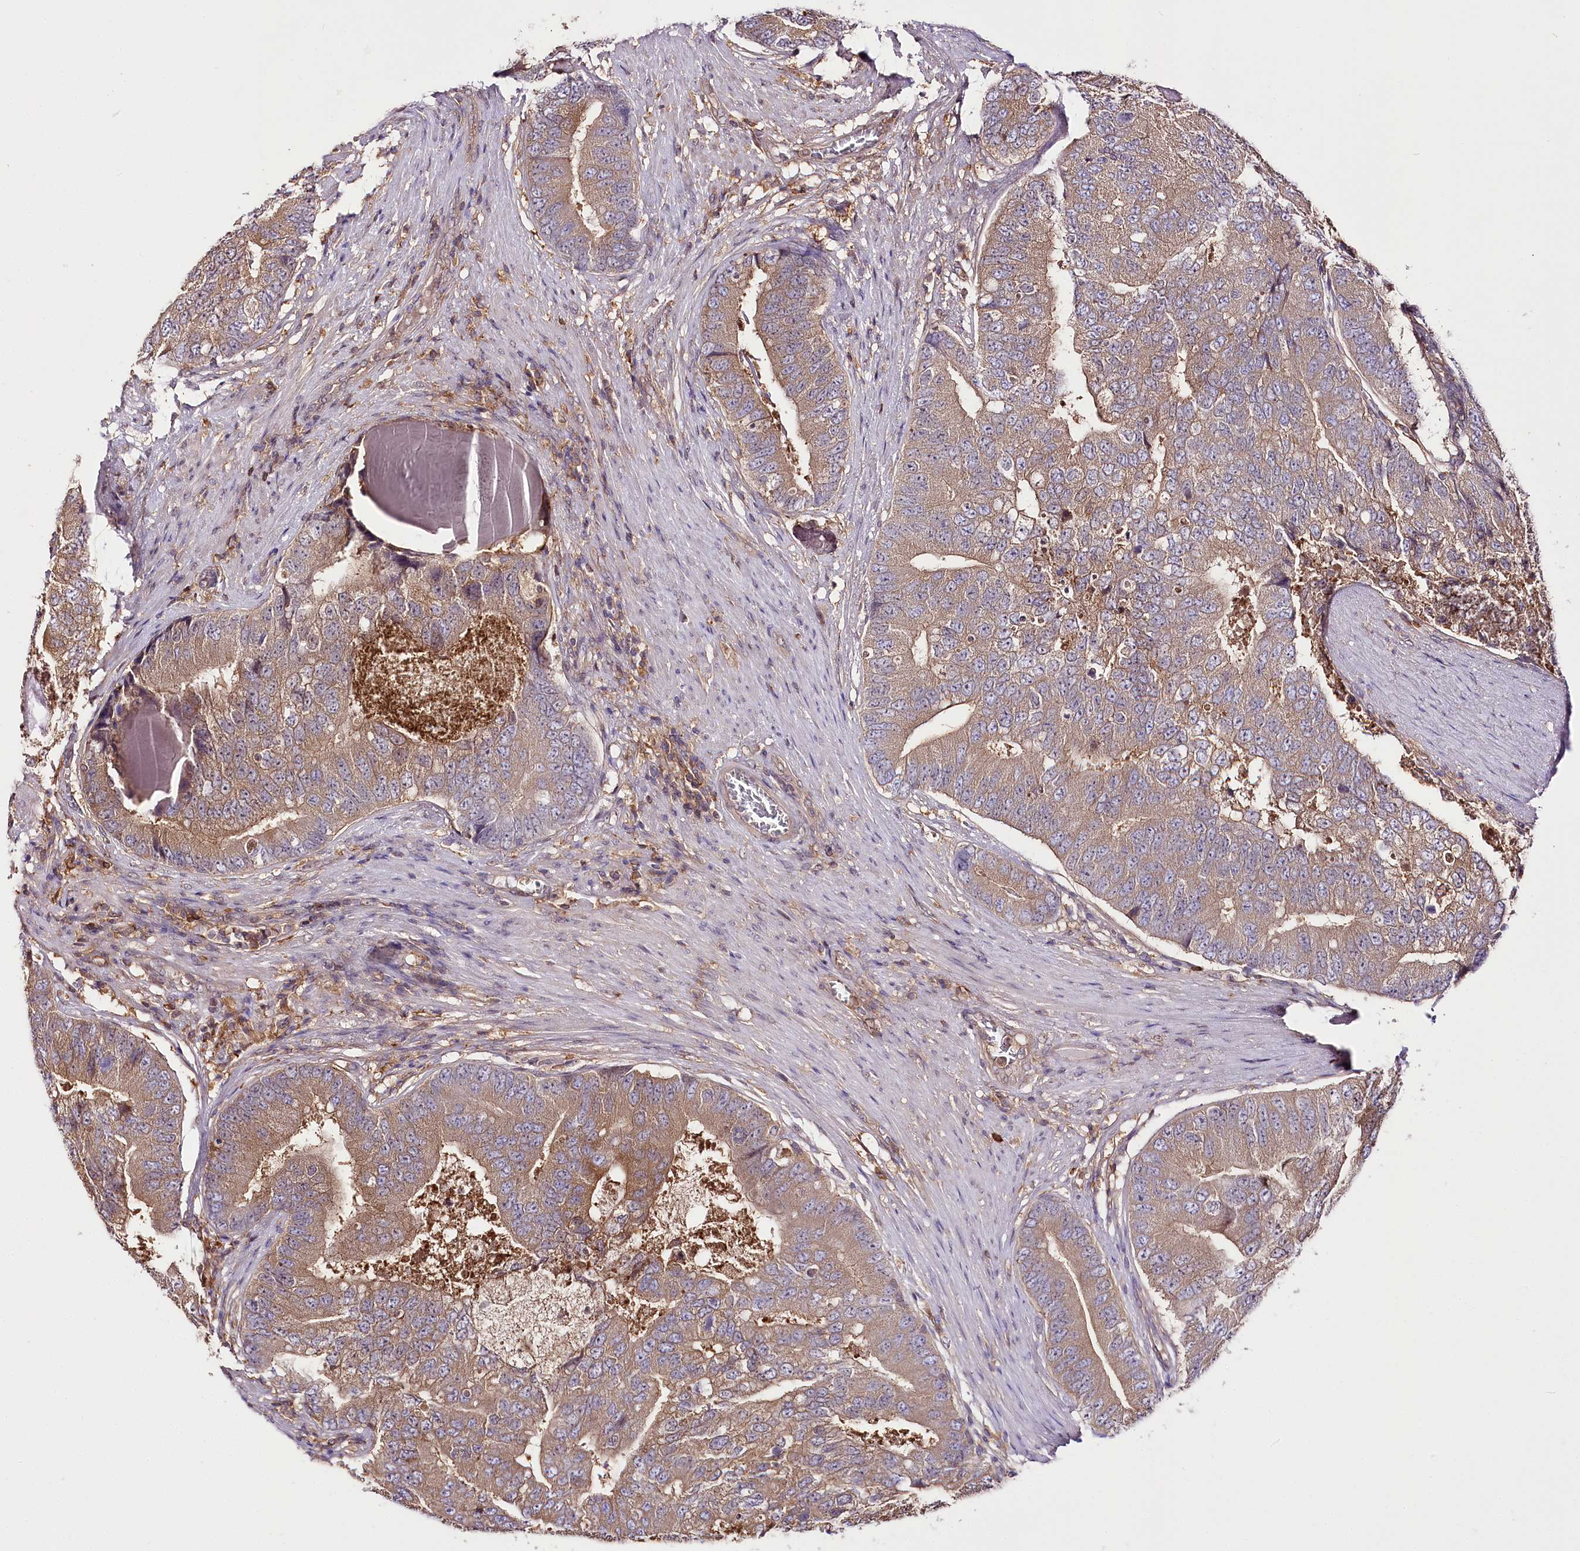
{"staining": {"intensity": "moderate", "quantity": ">75%", "location": "cytoplasmic/membranous"}, "tissue": "prostate cancer", "cell_type": "Tumor cells", "image_type": "cancer", "snomed": [{"axis": "morphology", "description": "Adenocarcinoma, High grade"}, {"axis": "topography", "description": "Prostate"}], "caption": "Moderate cytoplasmic/membranous positivity for a protein is identified in approximately >75% of tumor cells of prostate high-grade adenocarcinoma using immunohistochemistry.", "gene": "UGP2", "patient": {"sex": "male", "age": 70}}